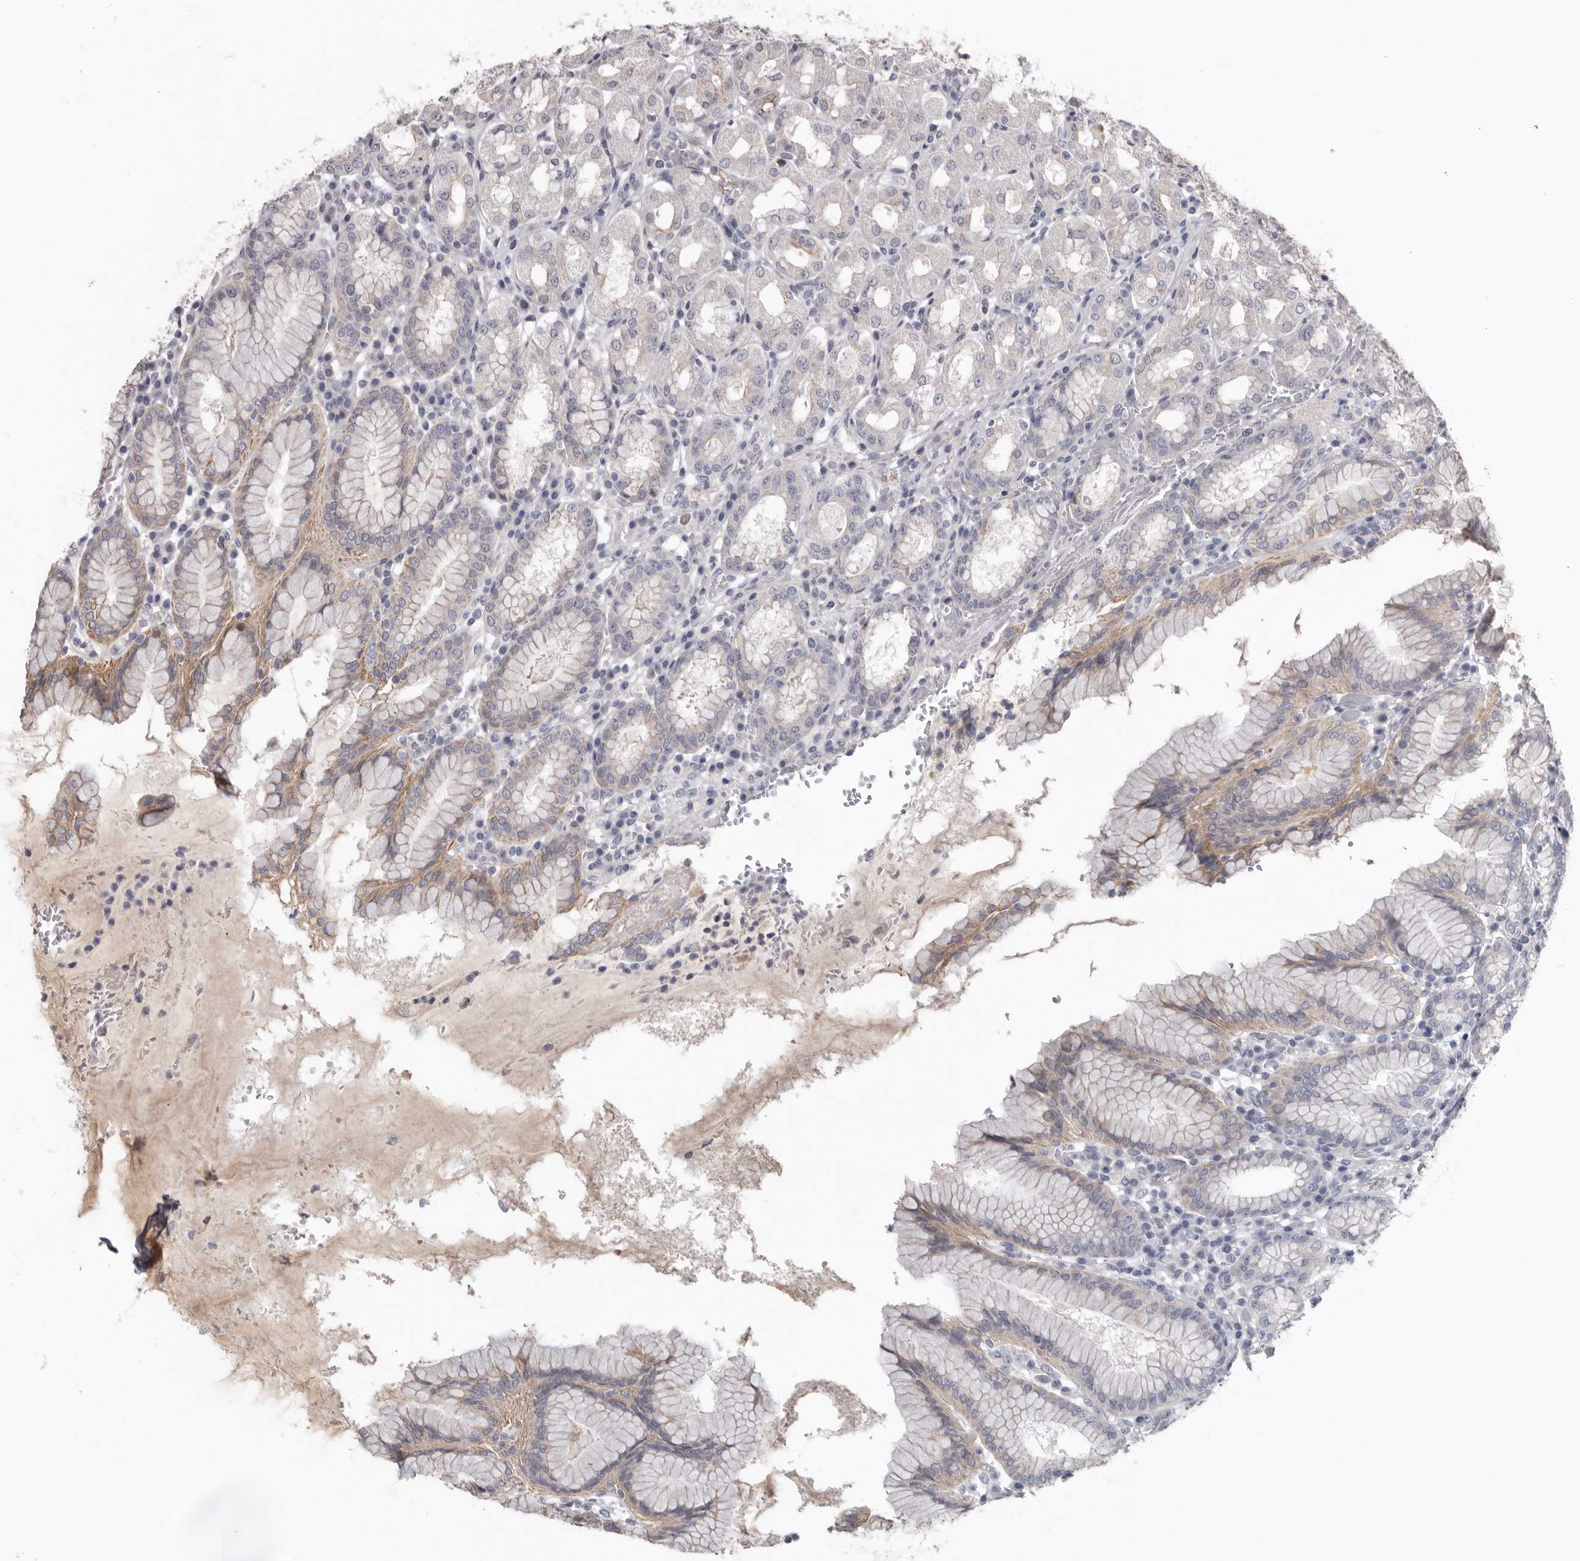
{"staining": {"intensity": "weak", "quantity": "25%-75%", "location": "cytoplasmic/membranous"}, "tissue": "stomach", "cell_type": "Glandular cells", "image_type": "normal", "snomed": [{"axis": "morphology", "description": "Normal tissue, NOS"}, {"axis": "topography", "description": "Stomach"}, {"axis": "topography", "description": "Stomach, lower"}], "caption": "Human stomach stained for a protein (brown) exhibits weak cytoplasmic/membranous positive staining in about 25%-75% of glandular cells.", "gene": "NMUR1", "patient": {"sex": "female", "age": 56}}